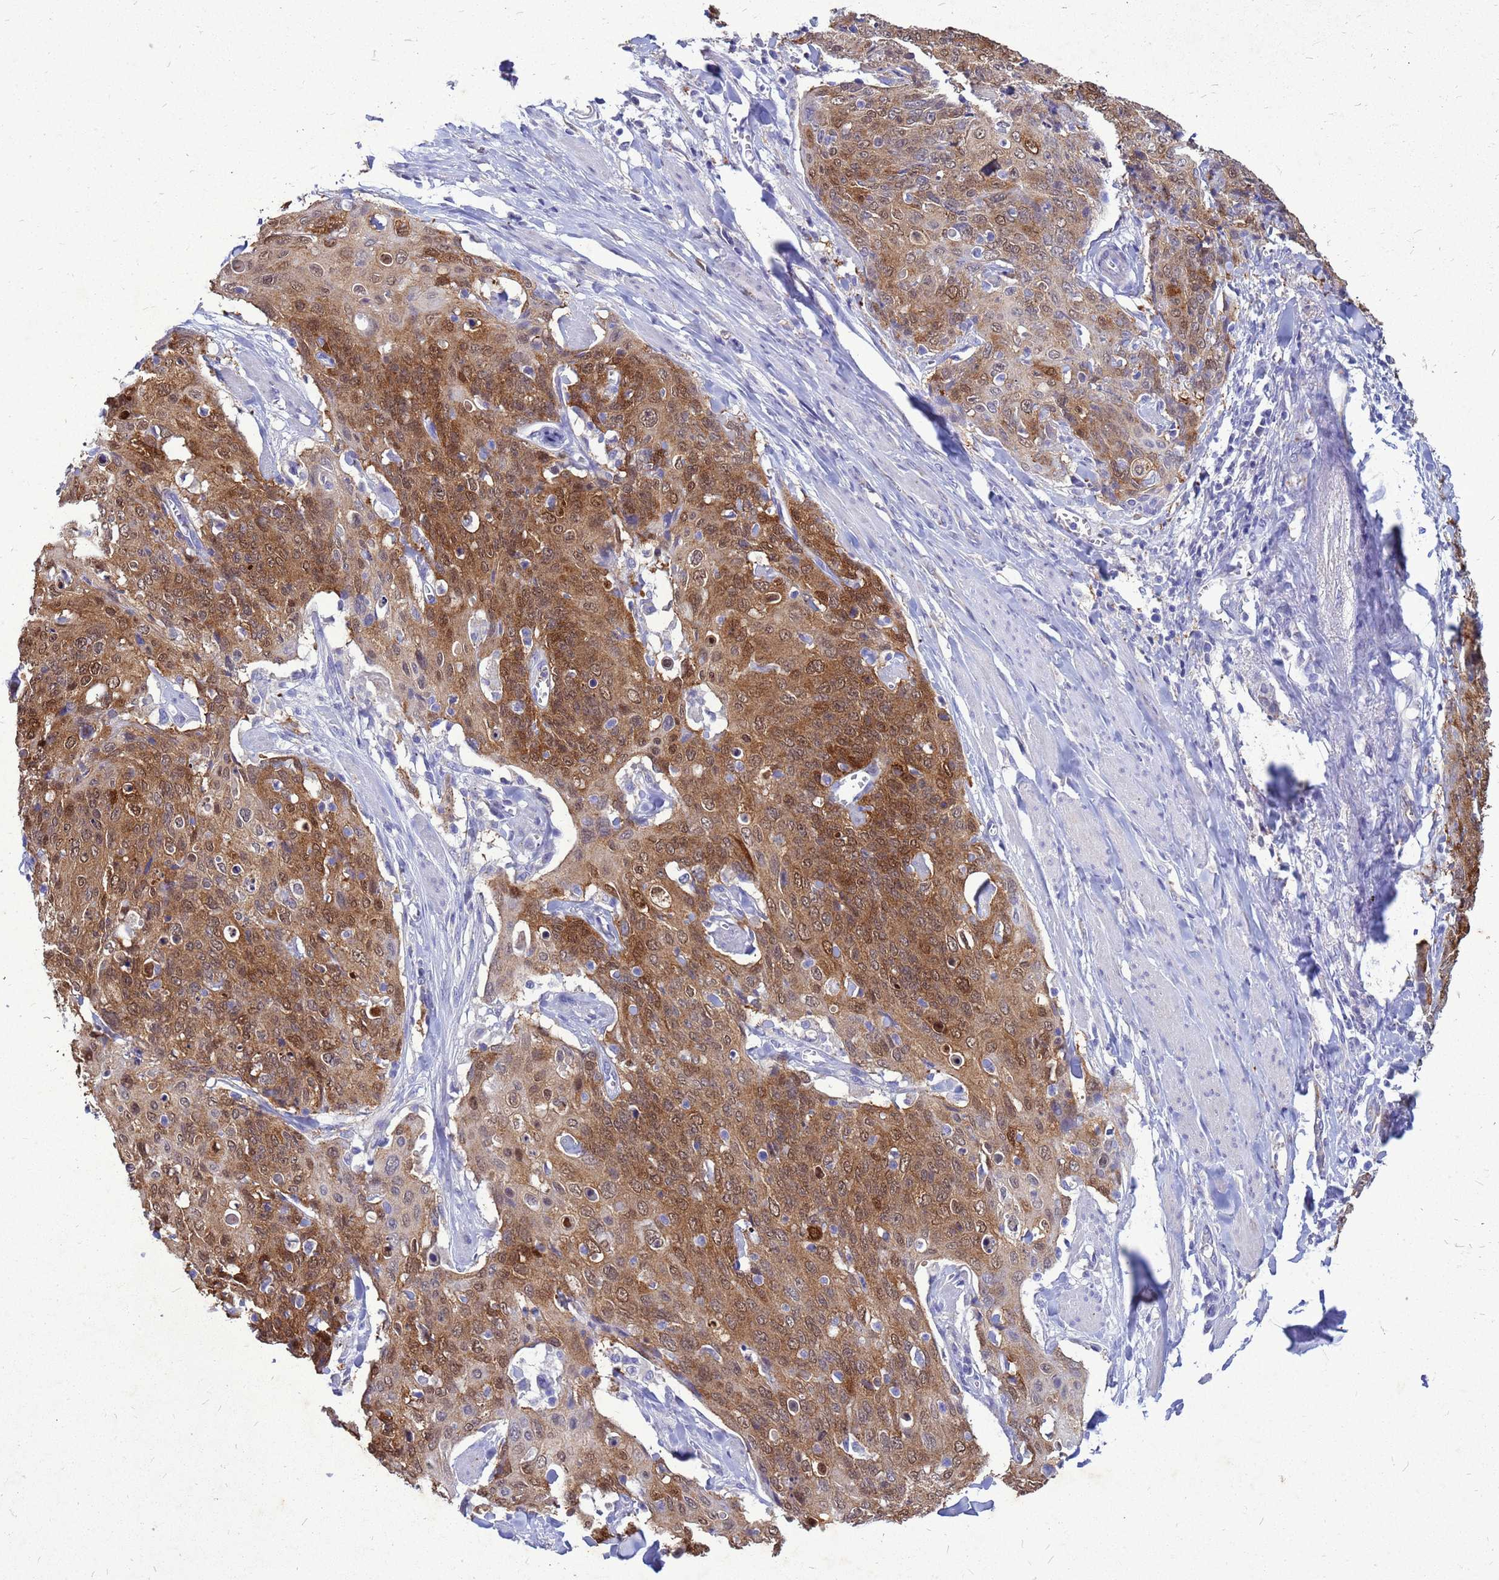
{"staining": {"intensity": "moderate", "quantity": ">75%", "location": "cytoplasmic/membranous,nuclear"}, "tissue": "skin cancer", "cell_type": "Tumor cells", "image_type": "cancer", "snomed": [{"axis": "morphology", "description": "Squamous cell carcinoma, NOS"}, {"axis": "topography", "description": "Skin"}, {"axis": "topography", "description": "Vulva"}], "caption": "Immunohistochemical staining of human skin cancer displays moderate cytoplasmic/membranous and nuclear protein positivity in approximately >75% of tumor cells.", "gene": "AKR1C1", "patient": {"sex": "female", "age": 85}}